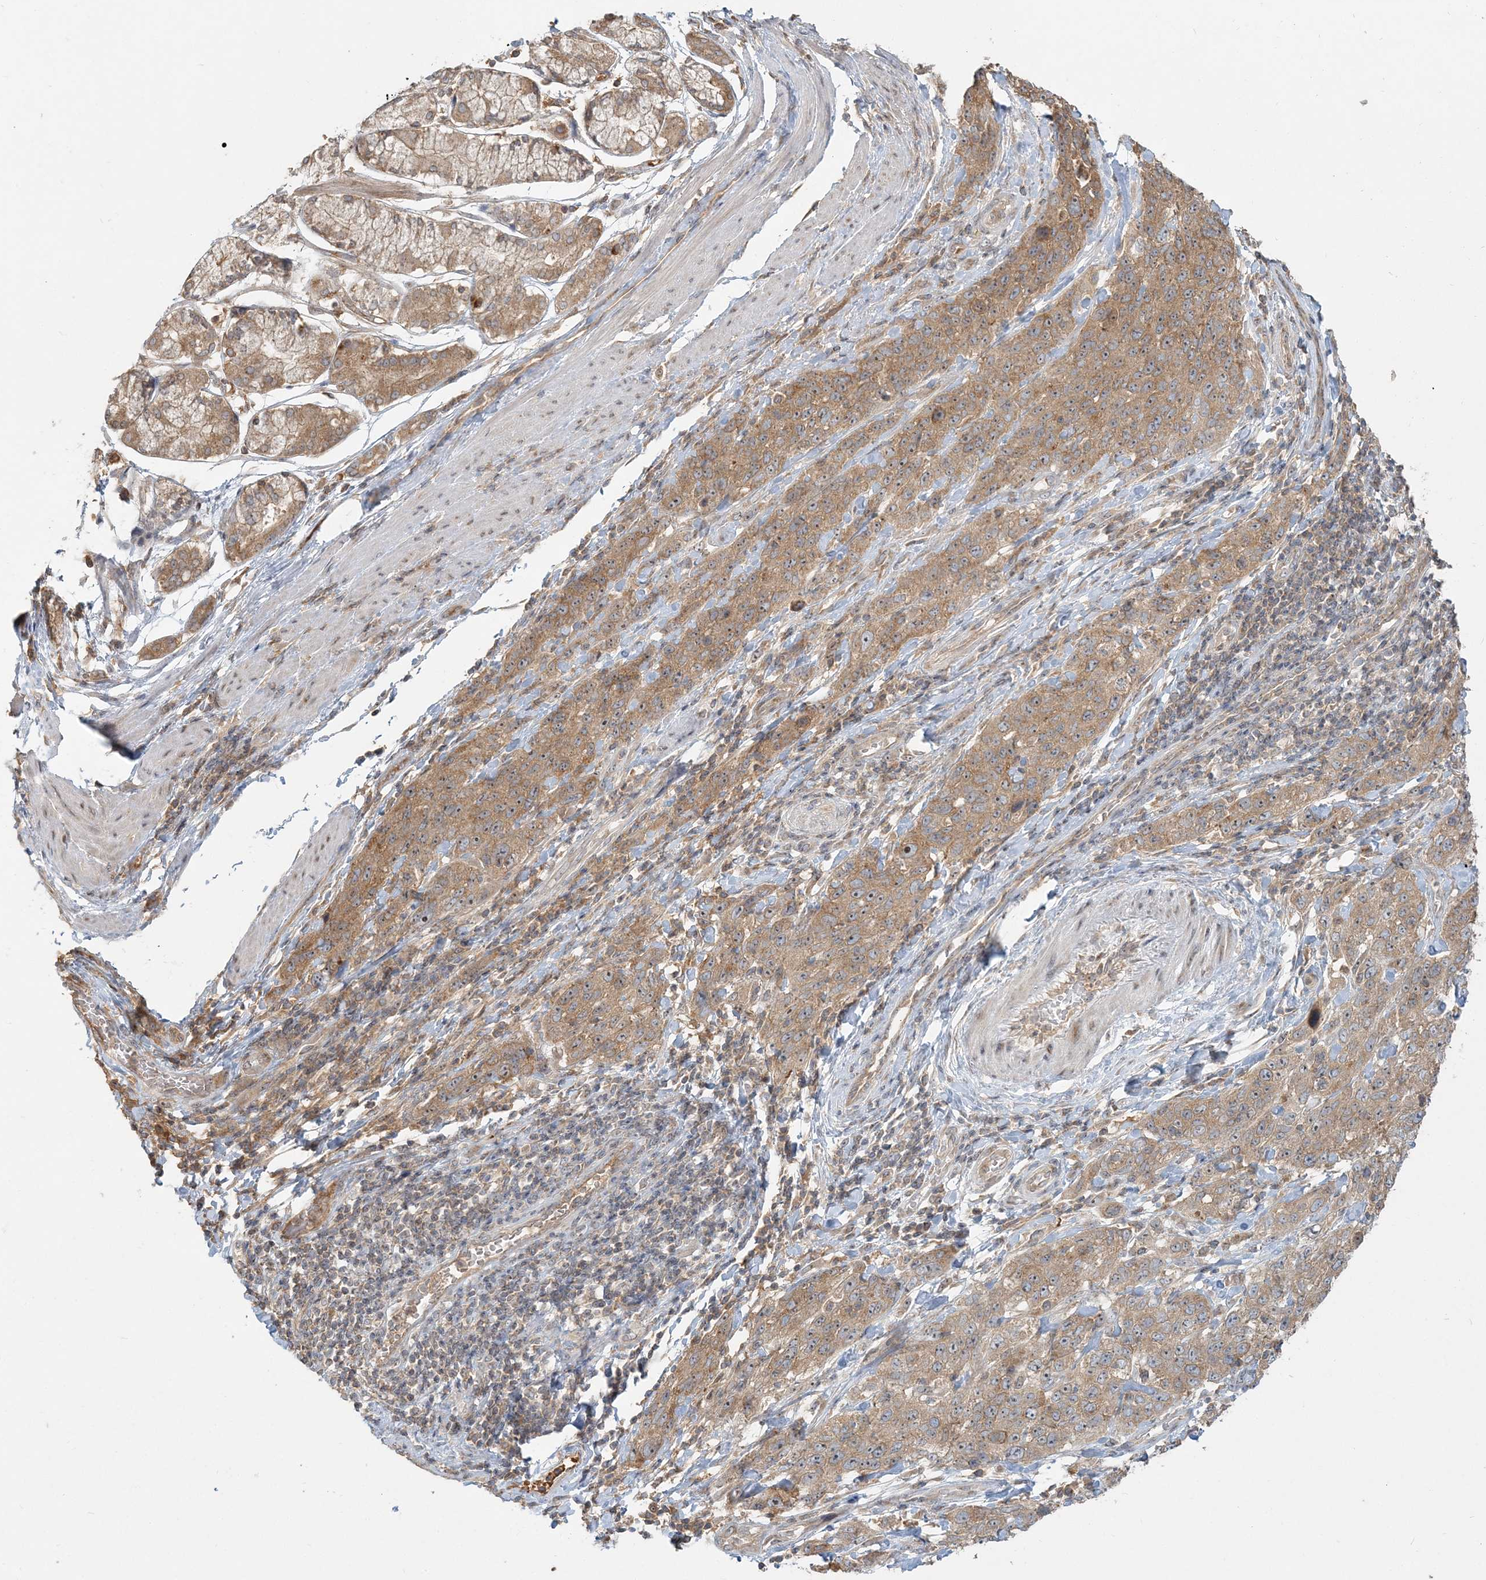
{"staining": {"intensity": "moderate", "quantity": ">75%", "location": "cytoplasmic/membranous,nuclear"}, "tissue": "stomach cancer", "cell_type": "Tumor cells", "image_type": "cancer", "snomed": [{"axis": "morphology", "description": "Normal tissue, NOS"}, {"axis": "morphology", "description": "Adenocarcinoma, NOS"}, {"axis": "topography", "description": "Lymph node"}, {"axis": "topography", "description": "Stomach"}], "caption": "Approximately >75% of tumor cells in human stomach cancer show moderate cytoplasmic/membranous and nuclear protein expression as visualized by brown immunohistochemical staining.", "gene": "AP1AR", "patient": {"sex": "male", "age": 48}}